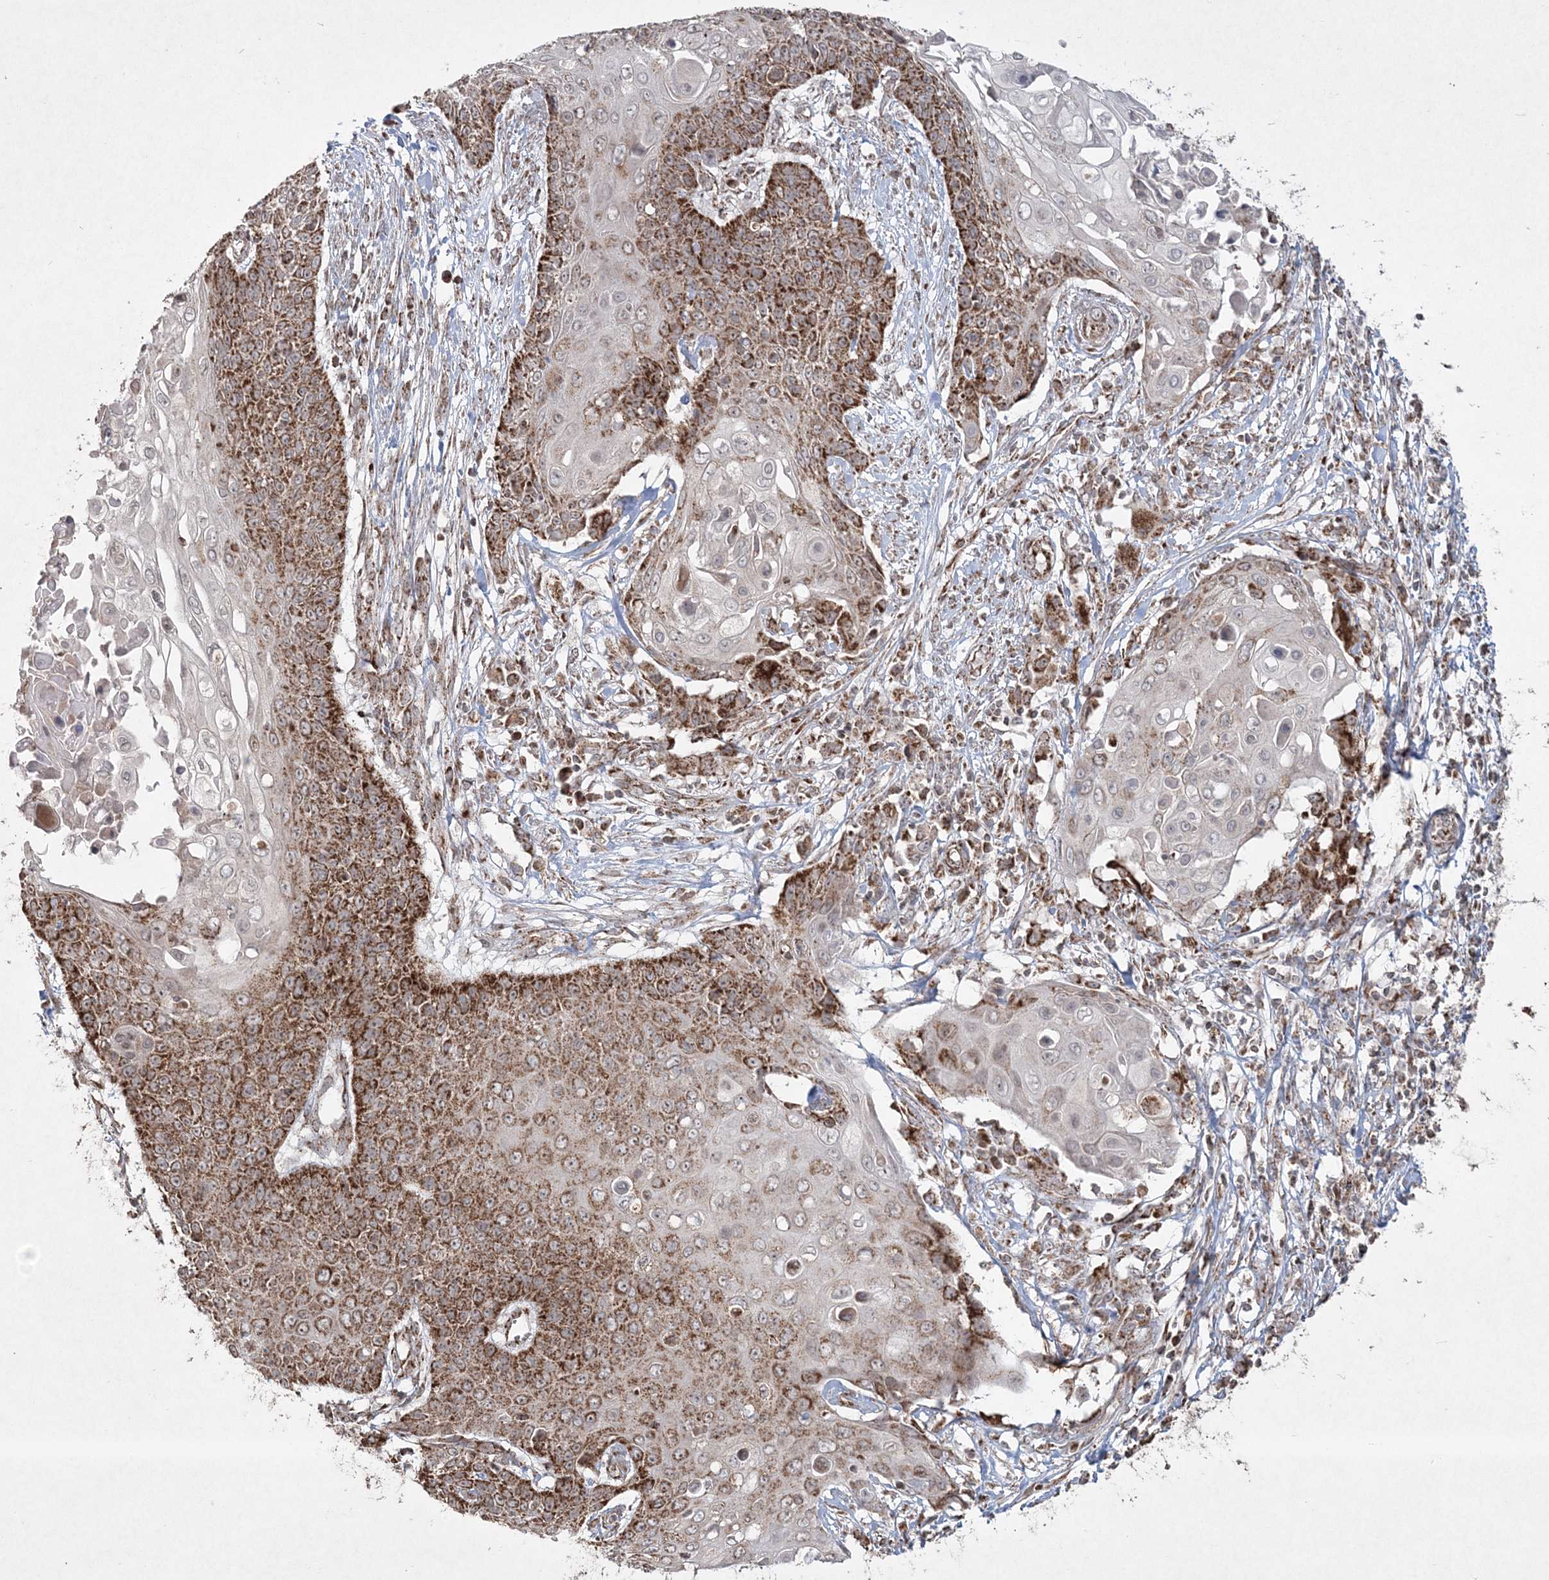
{"staining": {"intensity": "strong", "quantity": ">75%", "location": "cytoplasmic/membranous"}, "tissue": "cervical cancer", "cell_type": "Tumor cells", "image_type": "cancer", "snomed": [{"axis": "morphology", "description": "Squamous cell carcinoma, NOS"}, {"axis": "topography", "description": "Cervix"}], "caption": "A micrograph showing strong cytoplasmic/membranous expression in approximately >75% of tumor cells in cervical cancer (squamous cell carcinoma), as visualized by brown immunohistochemical staining.", "gene": "LRPPRC", "patient": {"sex": "female", "age": 39}}